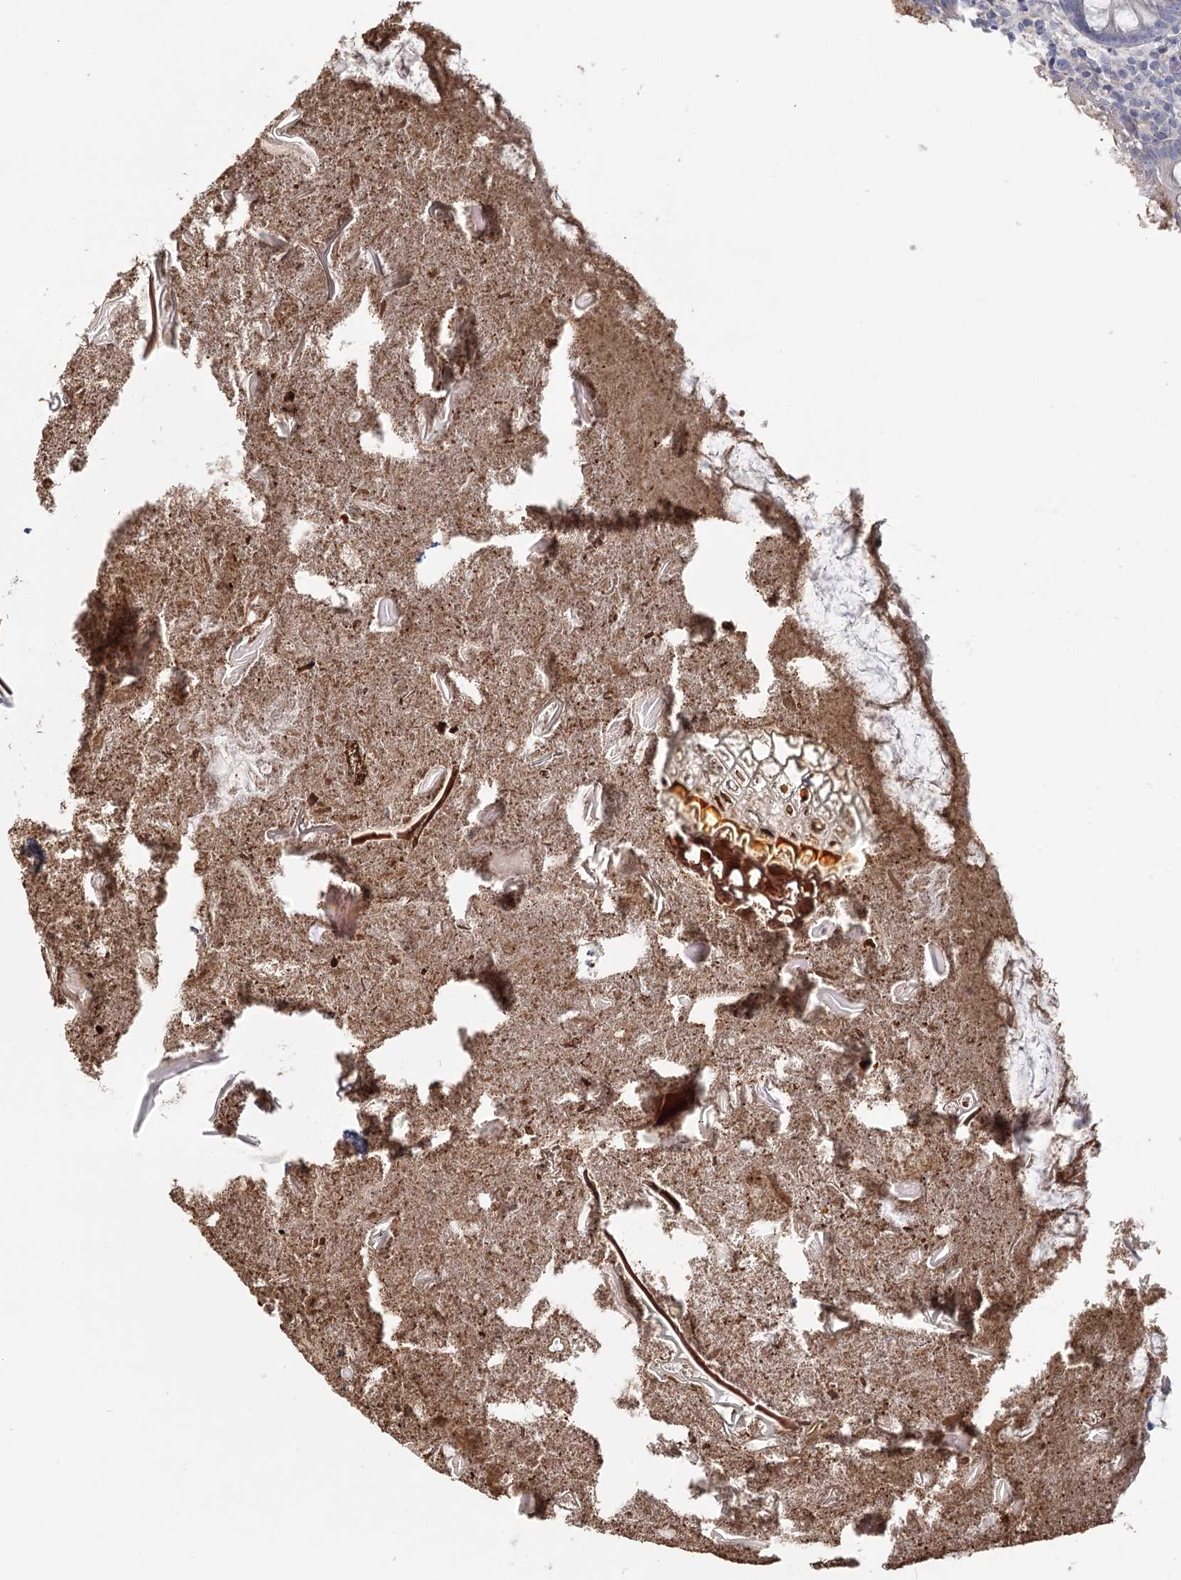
{"staining": {"intensity": "weak", "quantity": "<25%", "location": "cytoplasmic/membranous"}, "tissue": "appendix", "cell_type": "Glandular cells", "image_type": "normal", "snomed": [{"axis": "morphology", "description": "Normal tissue, NOS"}, {"axis": "topography", "description": "Appendix"}], "caption": "The photomicrograph shows no staining of glandular cells in benign appendix. (DAB (3,3'-diaminobenzidine) immunohistochemistry with hematoxylin counter stain).", "gene": "USP11", "patient": {"sex": "female", "age": 17}}